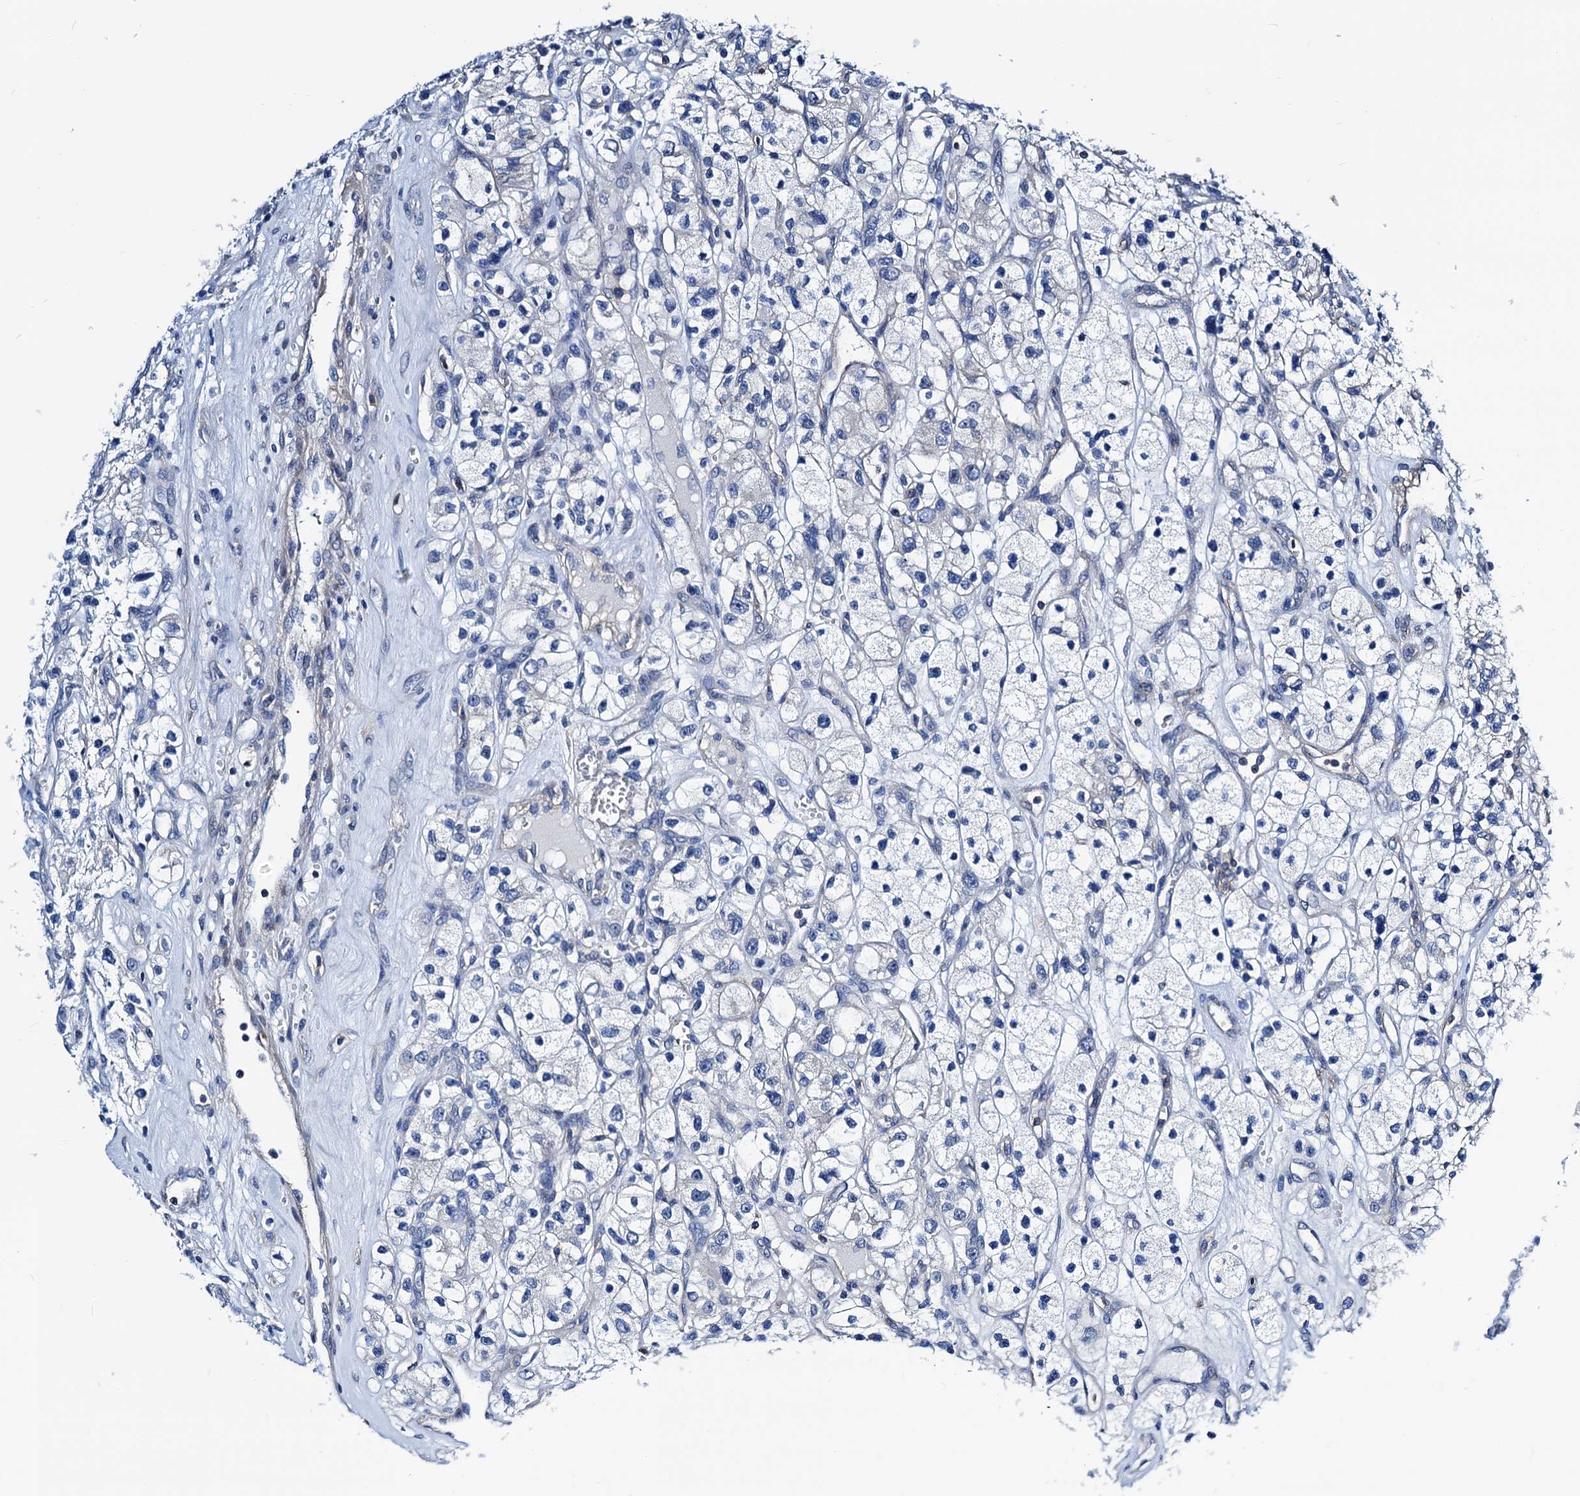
{"staining": {"intensity": "negative", "quantity": "none", "location": "none"}, "tissue": "renal cancer", "cell_type": "Tumor cells", "image_type": "cancer", "snomed": [{"axis": "morphology", "description": "Adenocarcinoma, NOS"}, {"axis": "topography", "description": "Kidney"}], "caption": "This is a histopathology image of IHC staining of renal cancer (adenocarcinoma), which shows no expression in tumor cells. (Stains: DAB (3,3'-diaminobenzidine) IHC with hematoxylin counter stain, Microscopy: brightfield microscopy at high magnification).", "gene": "GCOM1", "patient": {"sex": "female", "age": 57}}